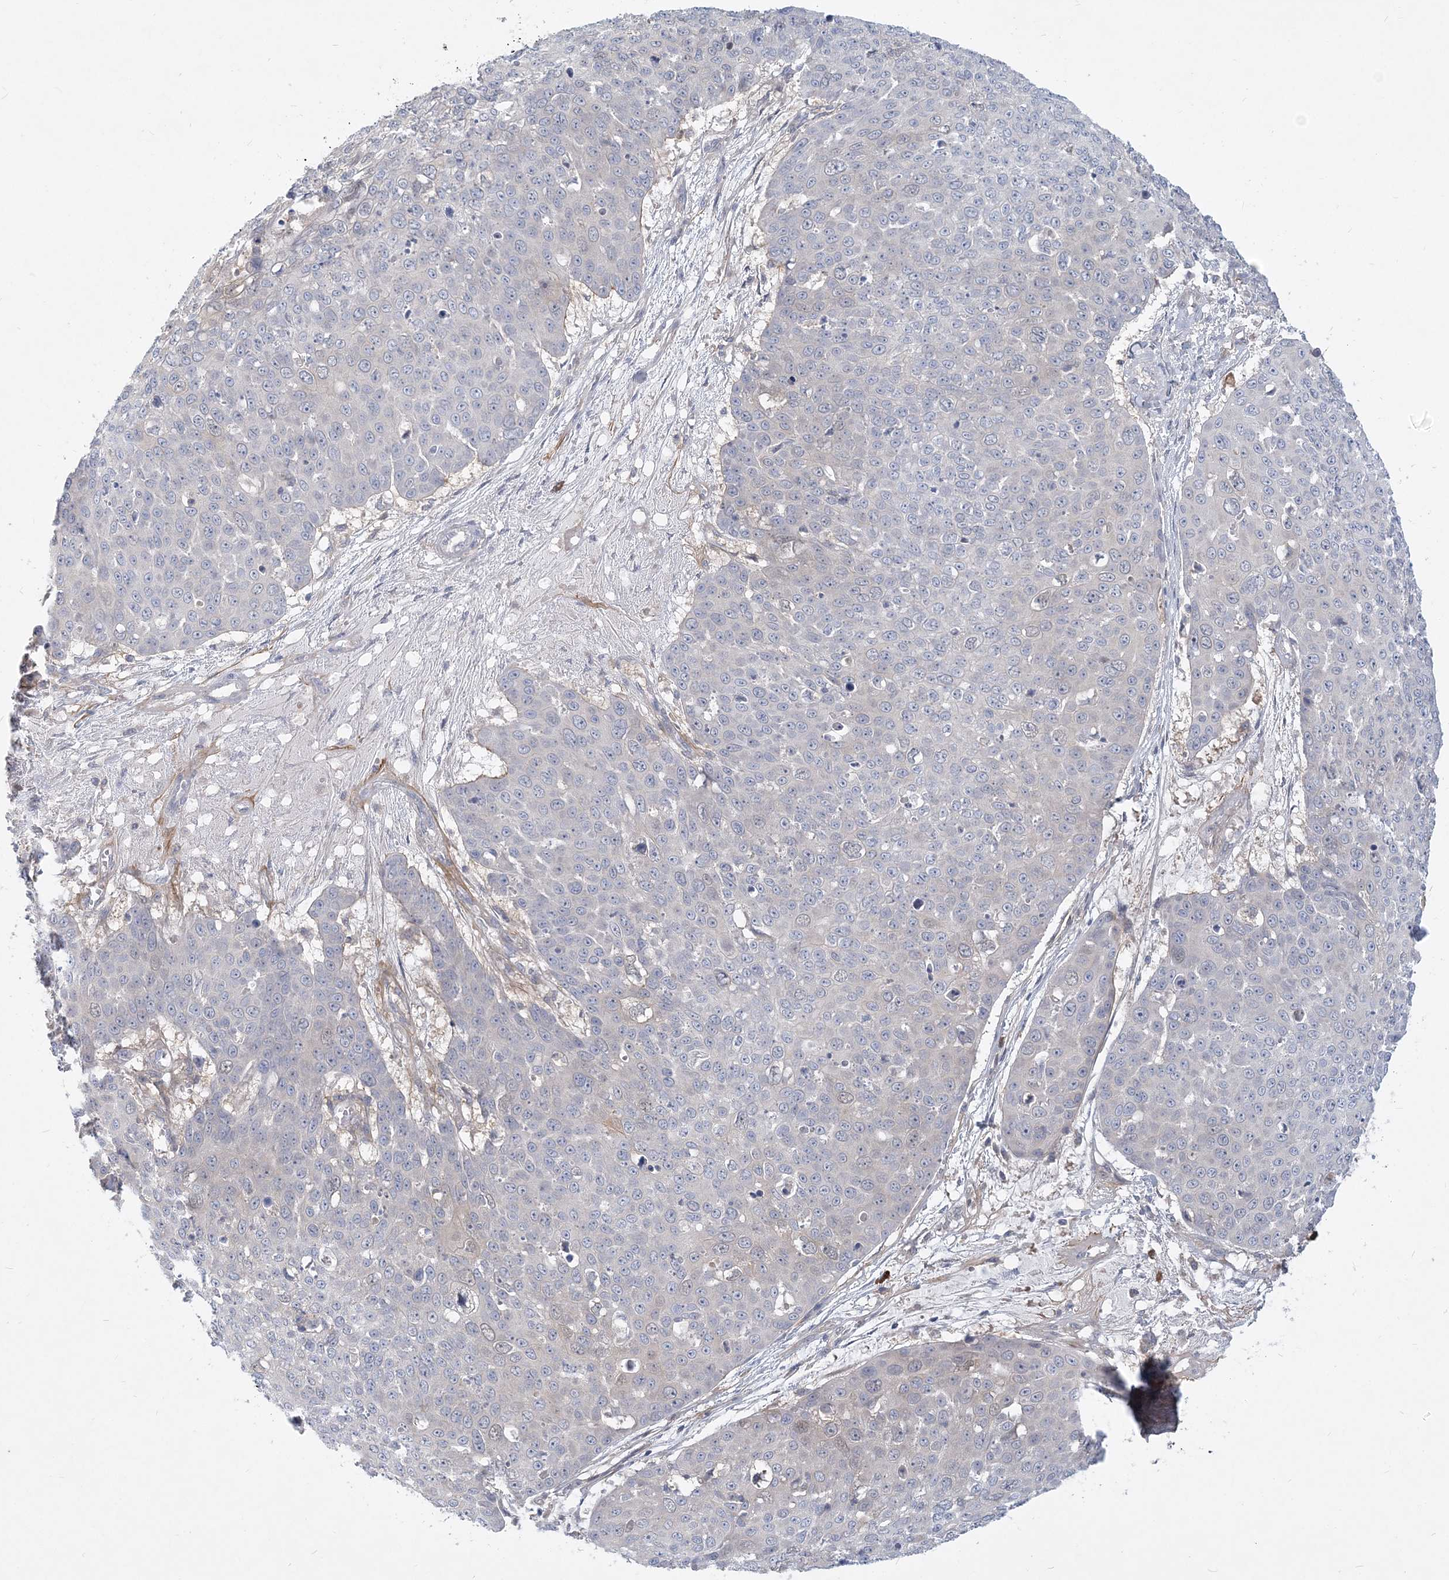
{"staining": {"intensity": "negative", "quantity": "none", "location": "none"}, "tissue": "skin cancer", "cell_type": "Tumor cells", "image_type": "cancer", "snomed": [{"axis": "morphology", "description": "Squamous cell carcinoma, NOS"}, {"axis": "topography", "description": "Skin"}], "caption": "This is a micrograph of IHC staining of skin squamous cell carcinoma, which shows no positivity in tumor cells.", "gene": "GMPPA", "patient": {"sex": "male", "age": 71}}